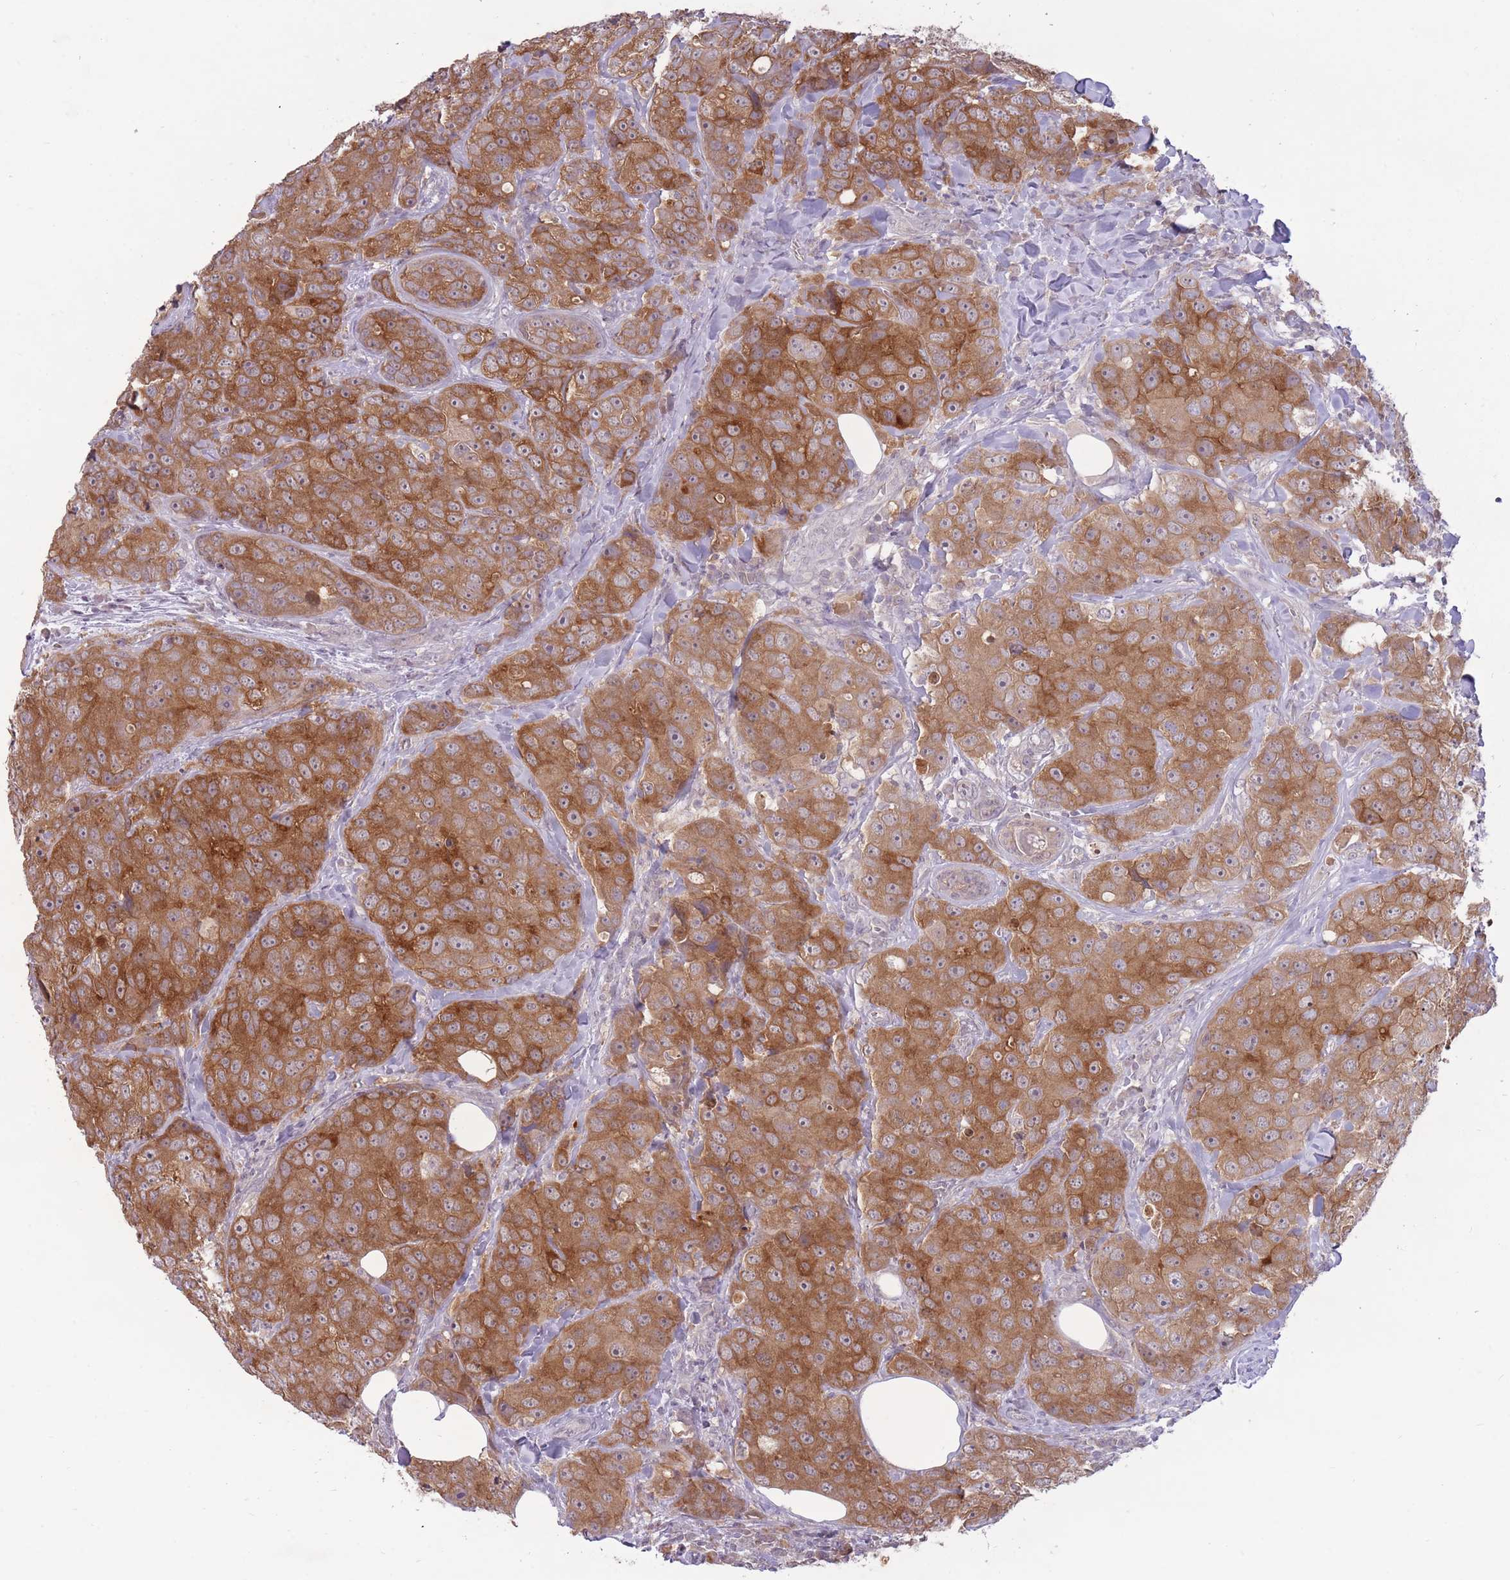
{"staining": {"intensity": "moderate", "quantity": ">75%", "location": "cytoplasmic/membranous"}, "tissue": "breast cancer", "cell_type": "Tumor cells", "image_type": "cancer", "snomed": [{"axis": "morphology", "description": "Duct carcinoma"}, {"axis": "topography", "description": "Breast"}], "caption": "Protein staining of breast infiltrating ductal carcinoma tissue demonstrates moderate cytoplasmic/membranous expression in about >75% of tumor cells. (DAB IHC, brown staining for protein, blue staining for nuclei).", "gene": "LRATD2", "patient": {"sex": "female", "age": 43}}